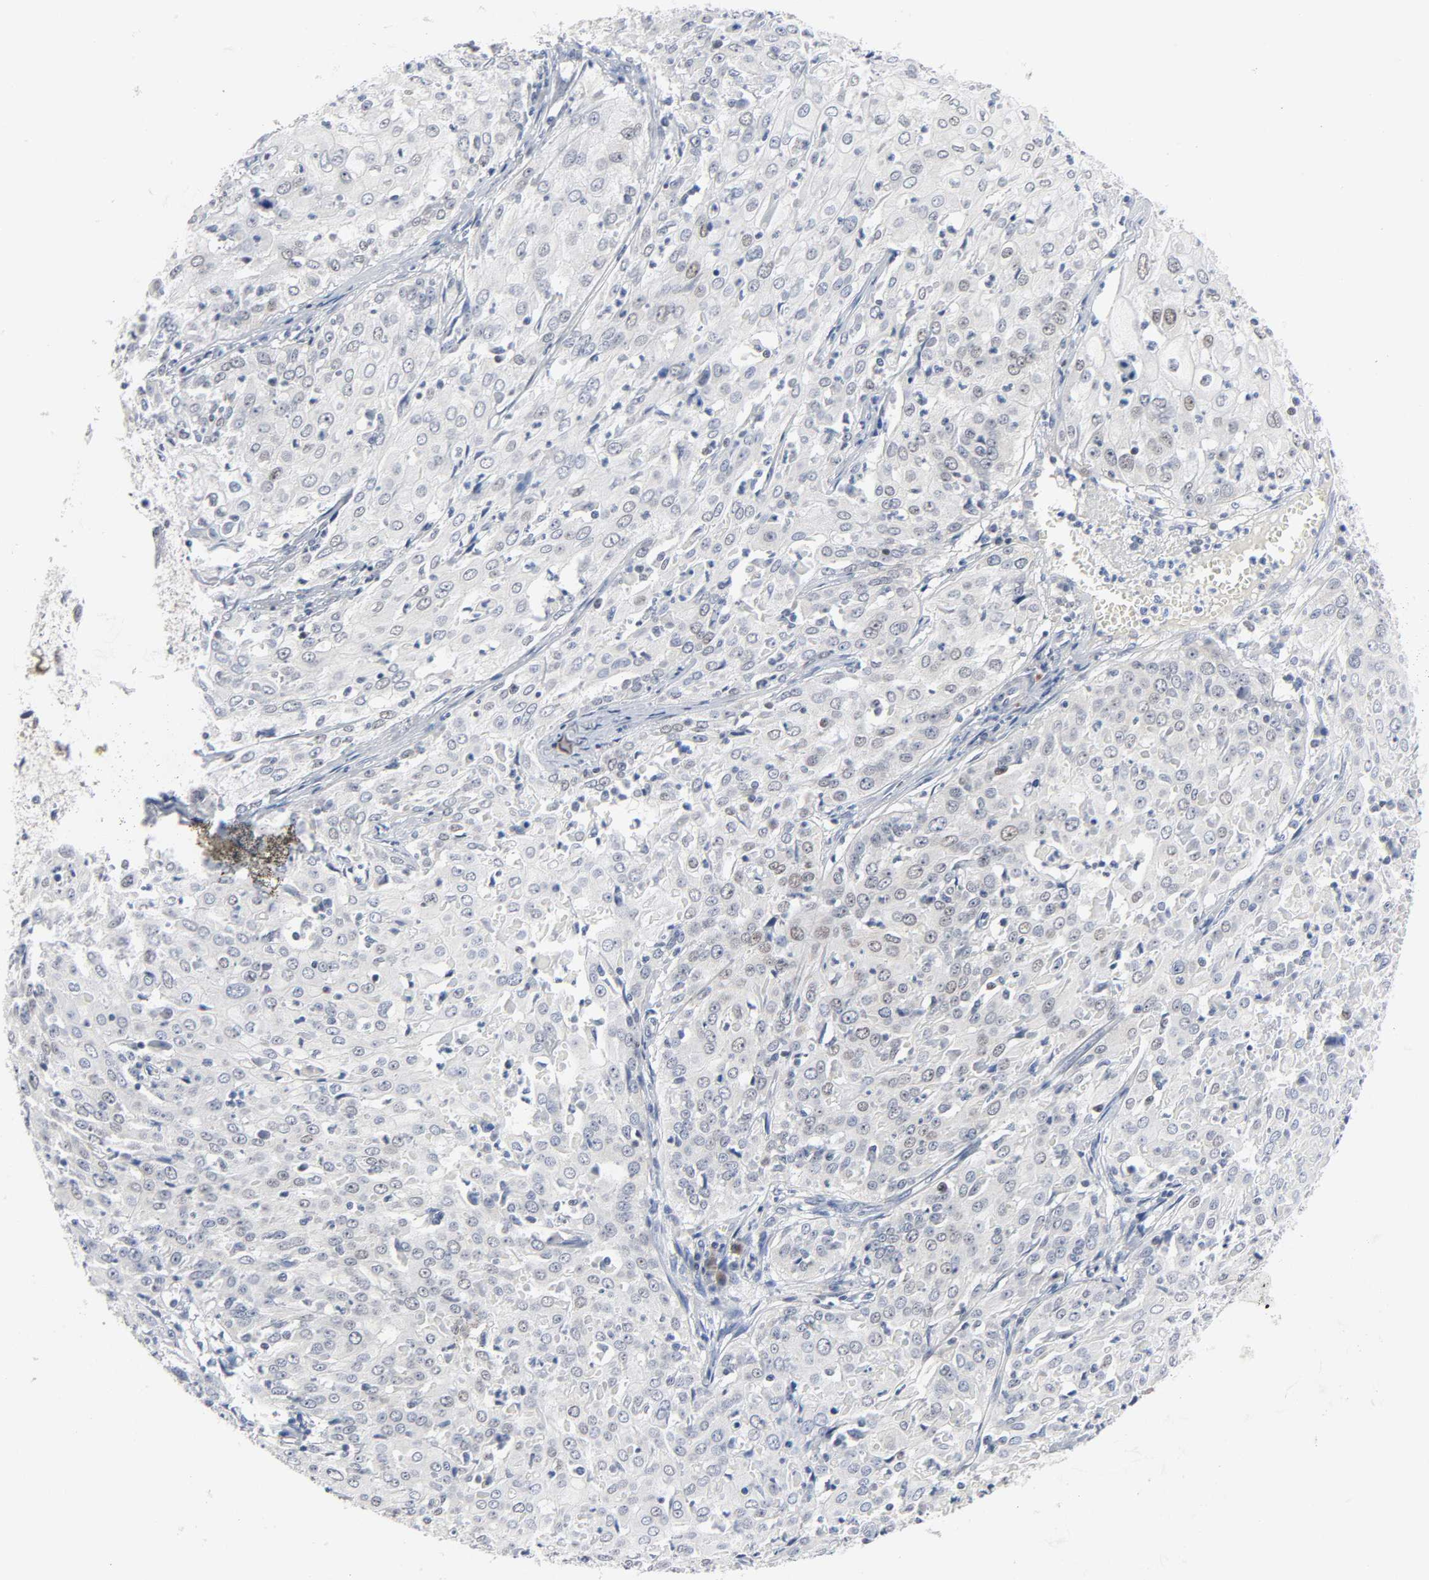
{"staining": {"intensity": "negative", "quantity": "none", "location": "none"}, "tissue": "cervical cancer", "cell_type": "Tumor cells", "image_type": "cancer", "snomed": [{"axis": "morphology", "description": "Squamous cell carcinoma, NOS"}, {"axis": "topography", "description": "Cervix"}], "caption": "DAB (3,3'-diaminobenzidine) immunohistochemical staining of cervical squamous cell carcinoma exhibits no significant positivity in tumor cells.", "gene": "WEE1", "patient": {"sex": "female", "age": 39}}